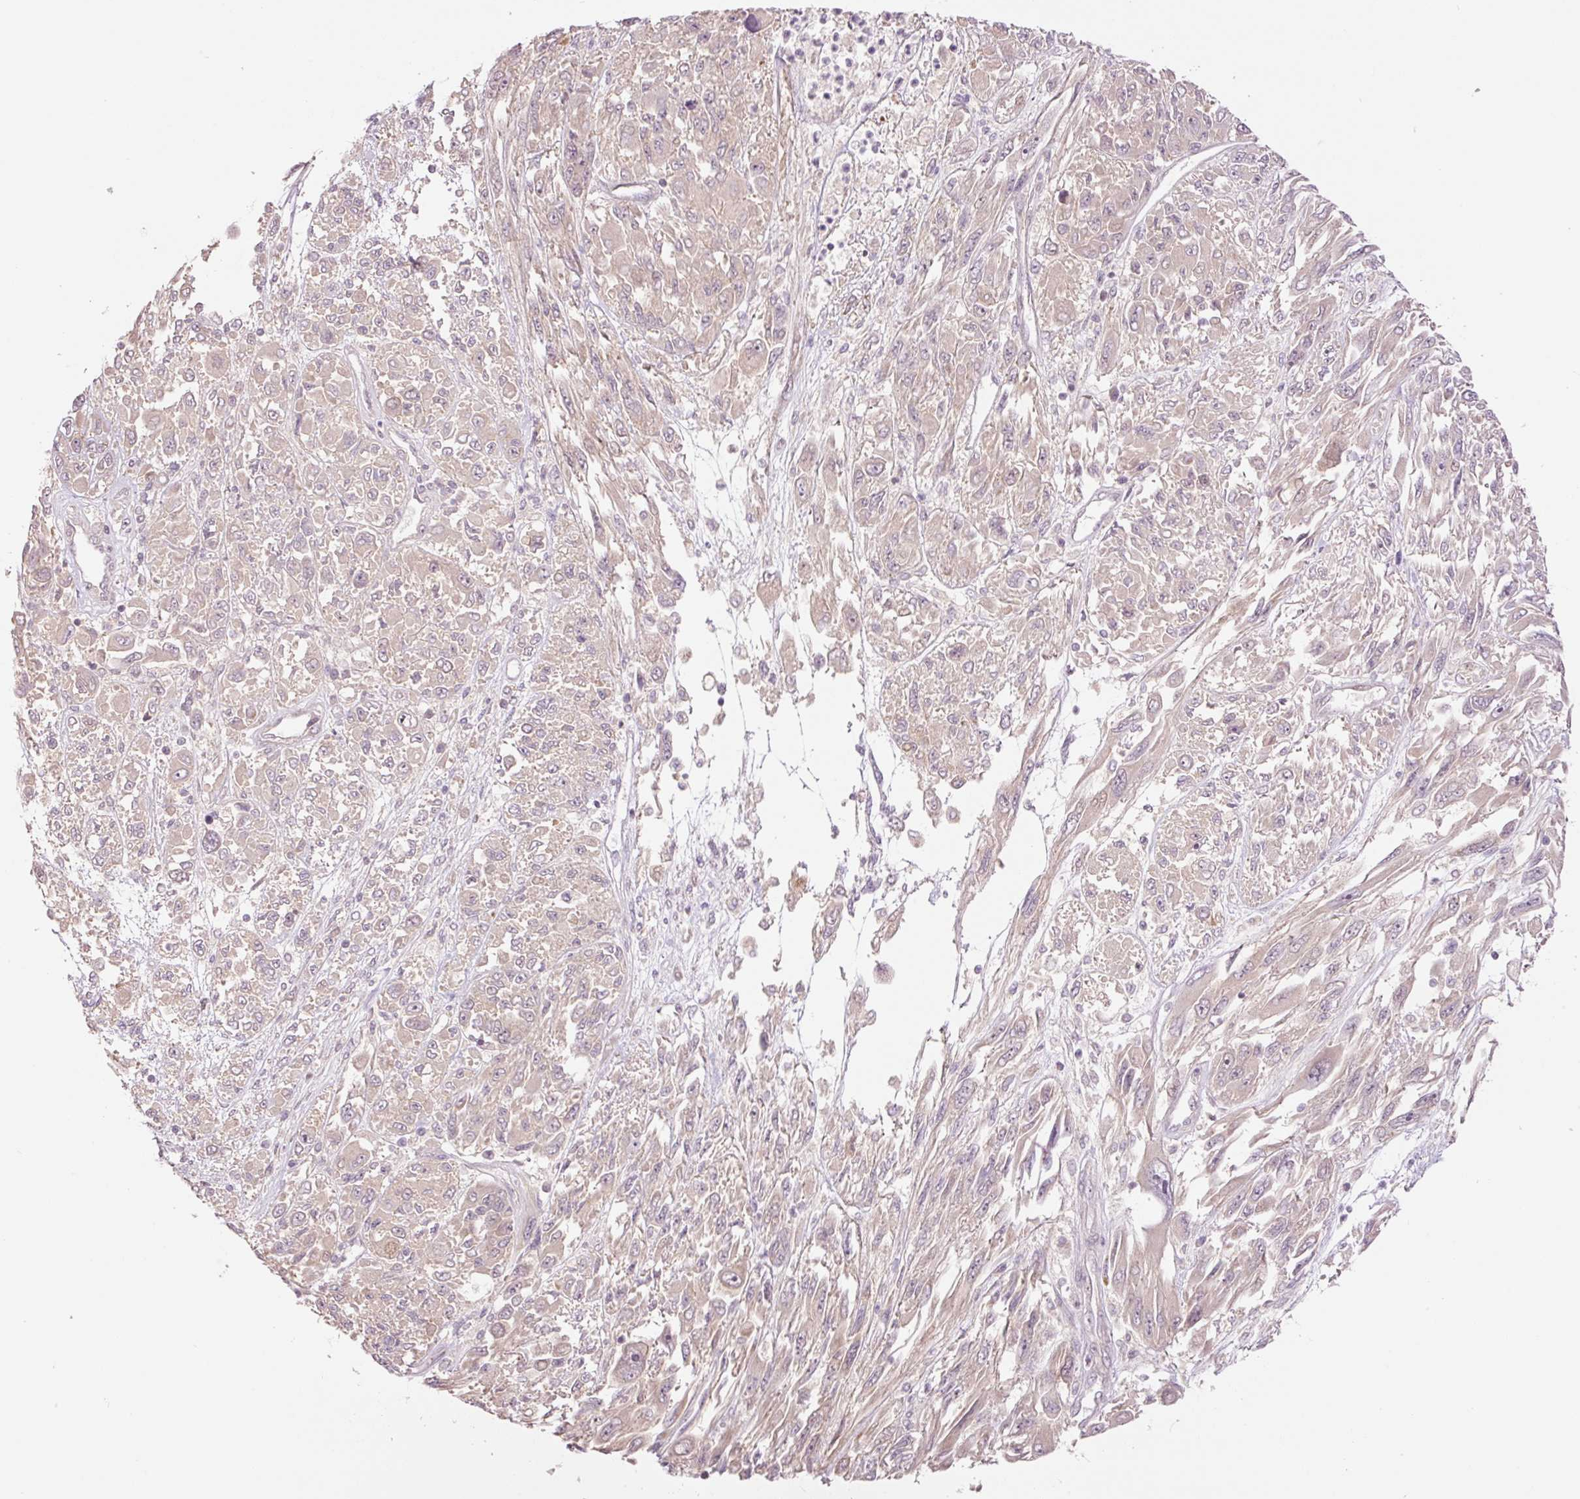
{"staining": {"intensity": "negative", "quantity": "none", "location": "none"}, "tissue": "melanoma", "cell_type": "Tumor cells", "image_type": "cancer", "snomed": [{"axis": "morphology", "description": "Malignant melanoma, NOS"}, {"axis": "topography", "description": "Skin"}], "caption": "A micrograph of melanoma stained for a protein displays no brown staining in tumor cells. The staining was performed using DAB to visualize the protein expression in brown, while the nuclei were stained in blue with hematoxylin (Magnification: 20x).", "gene": "SLC29A3", "patient": {"sex": "female", "age": 91}}